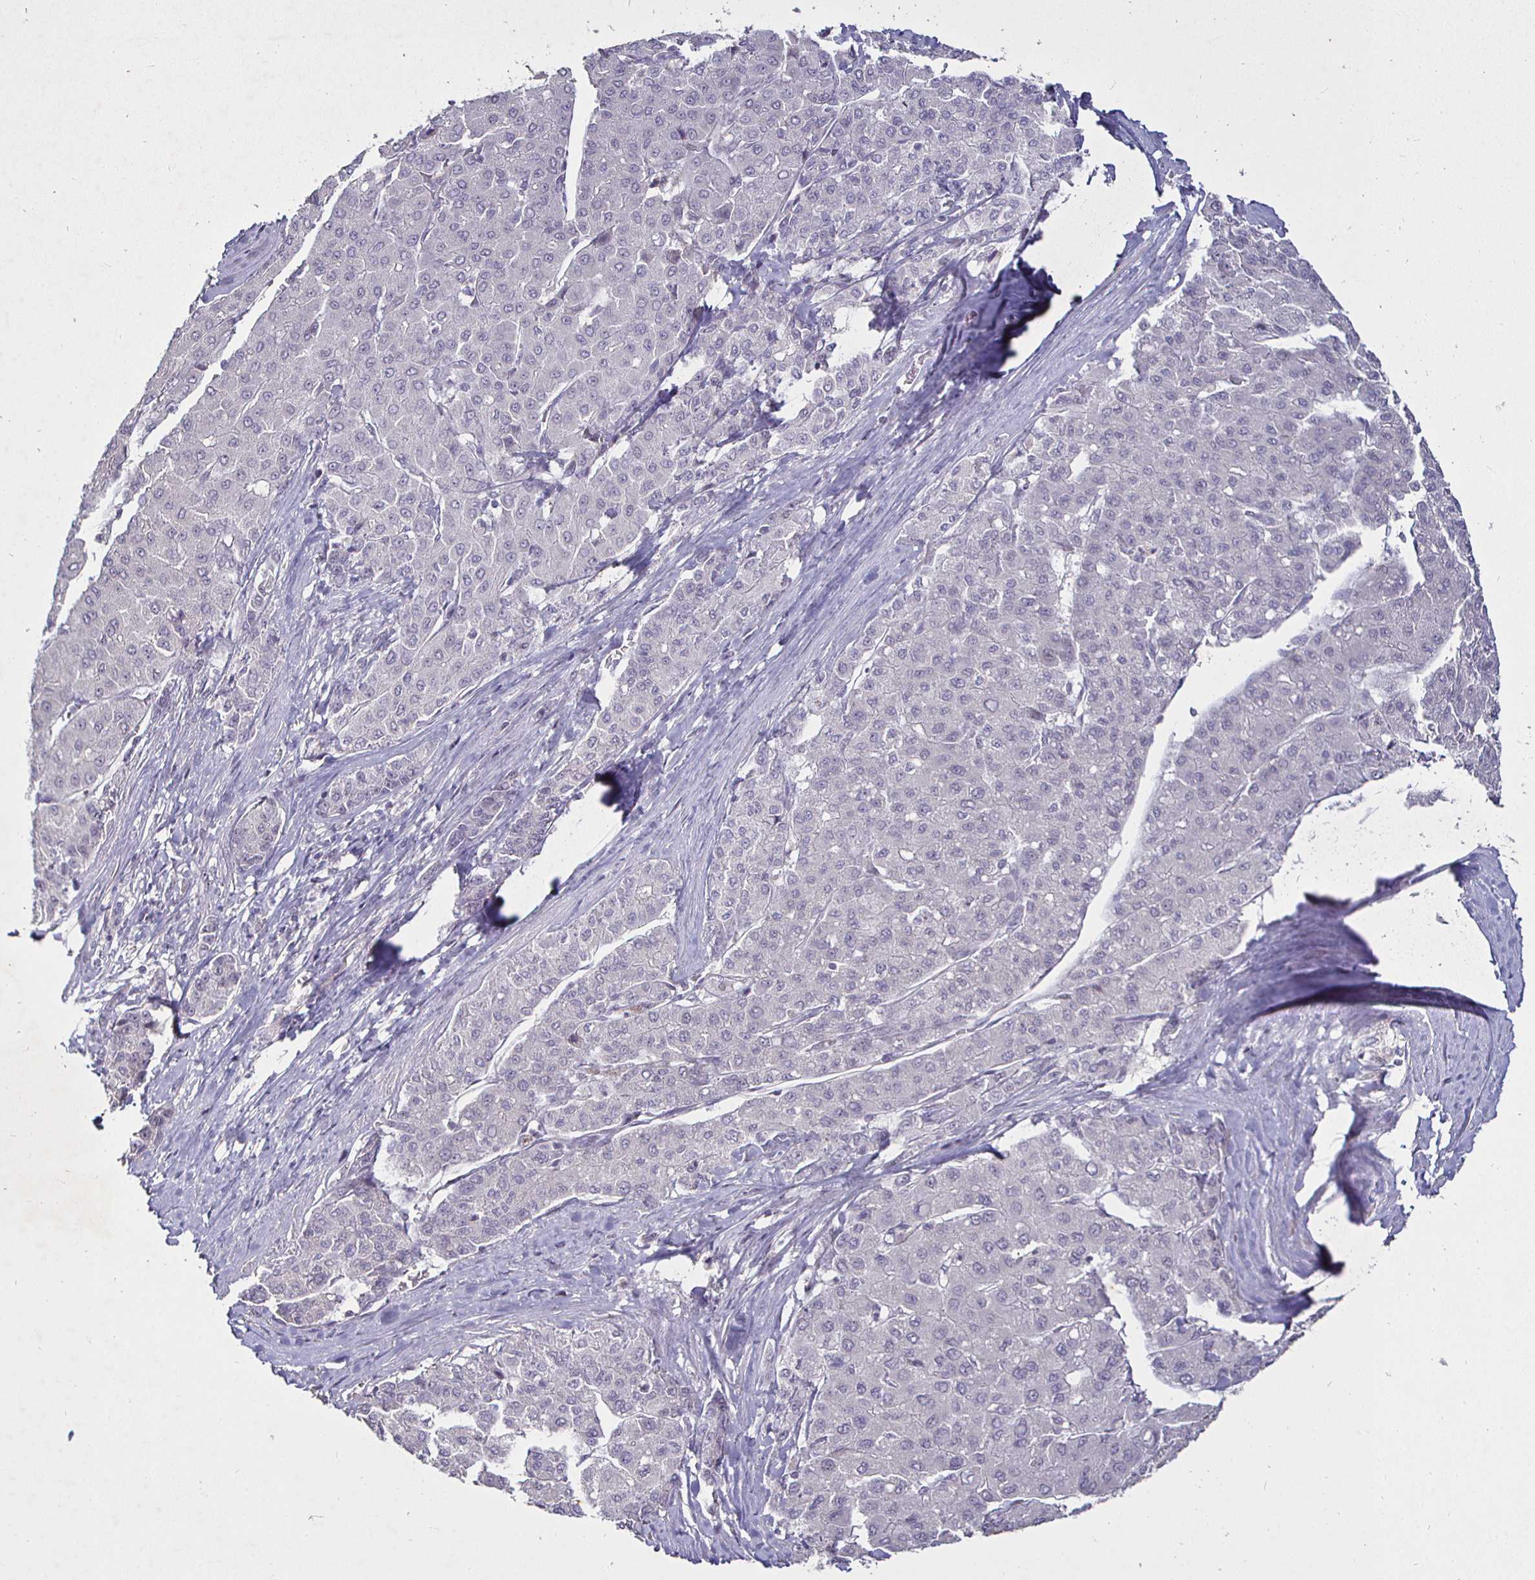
{"staining": {"intensity": "negative", "quantity": "none", "location": "none"}, "tissue": "liver cancer", "cell_type": "Tumor cells", "image_type": "cancer", "snomed": [{"axis": "morphology", "description": "Carcinoma, Hepatocellular, NOS"}, {"axis": "topography", "description": "Liver"}], "caption": "Tumor cells show no significant protein staining in hepatocellular carcinoma (liver).", "gene": "MLH1", "patient": {"sex": "male", "age": 65}}